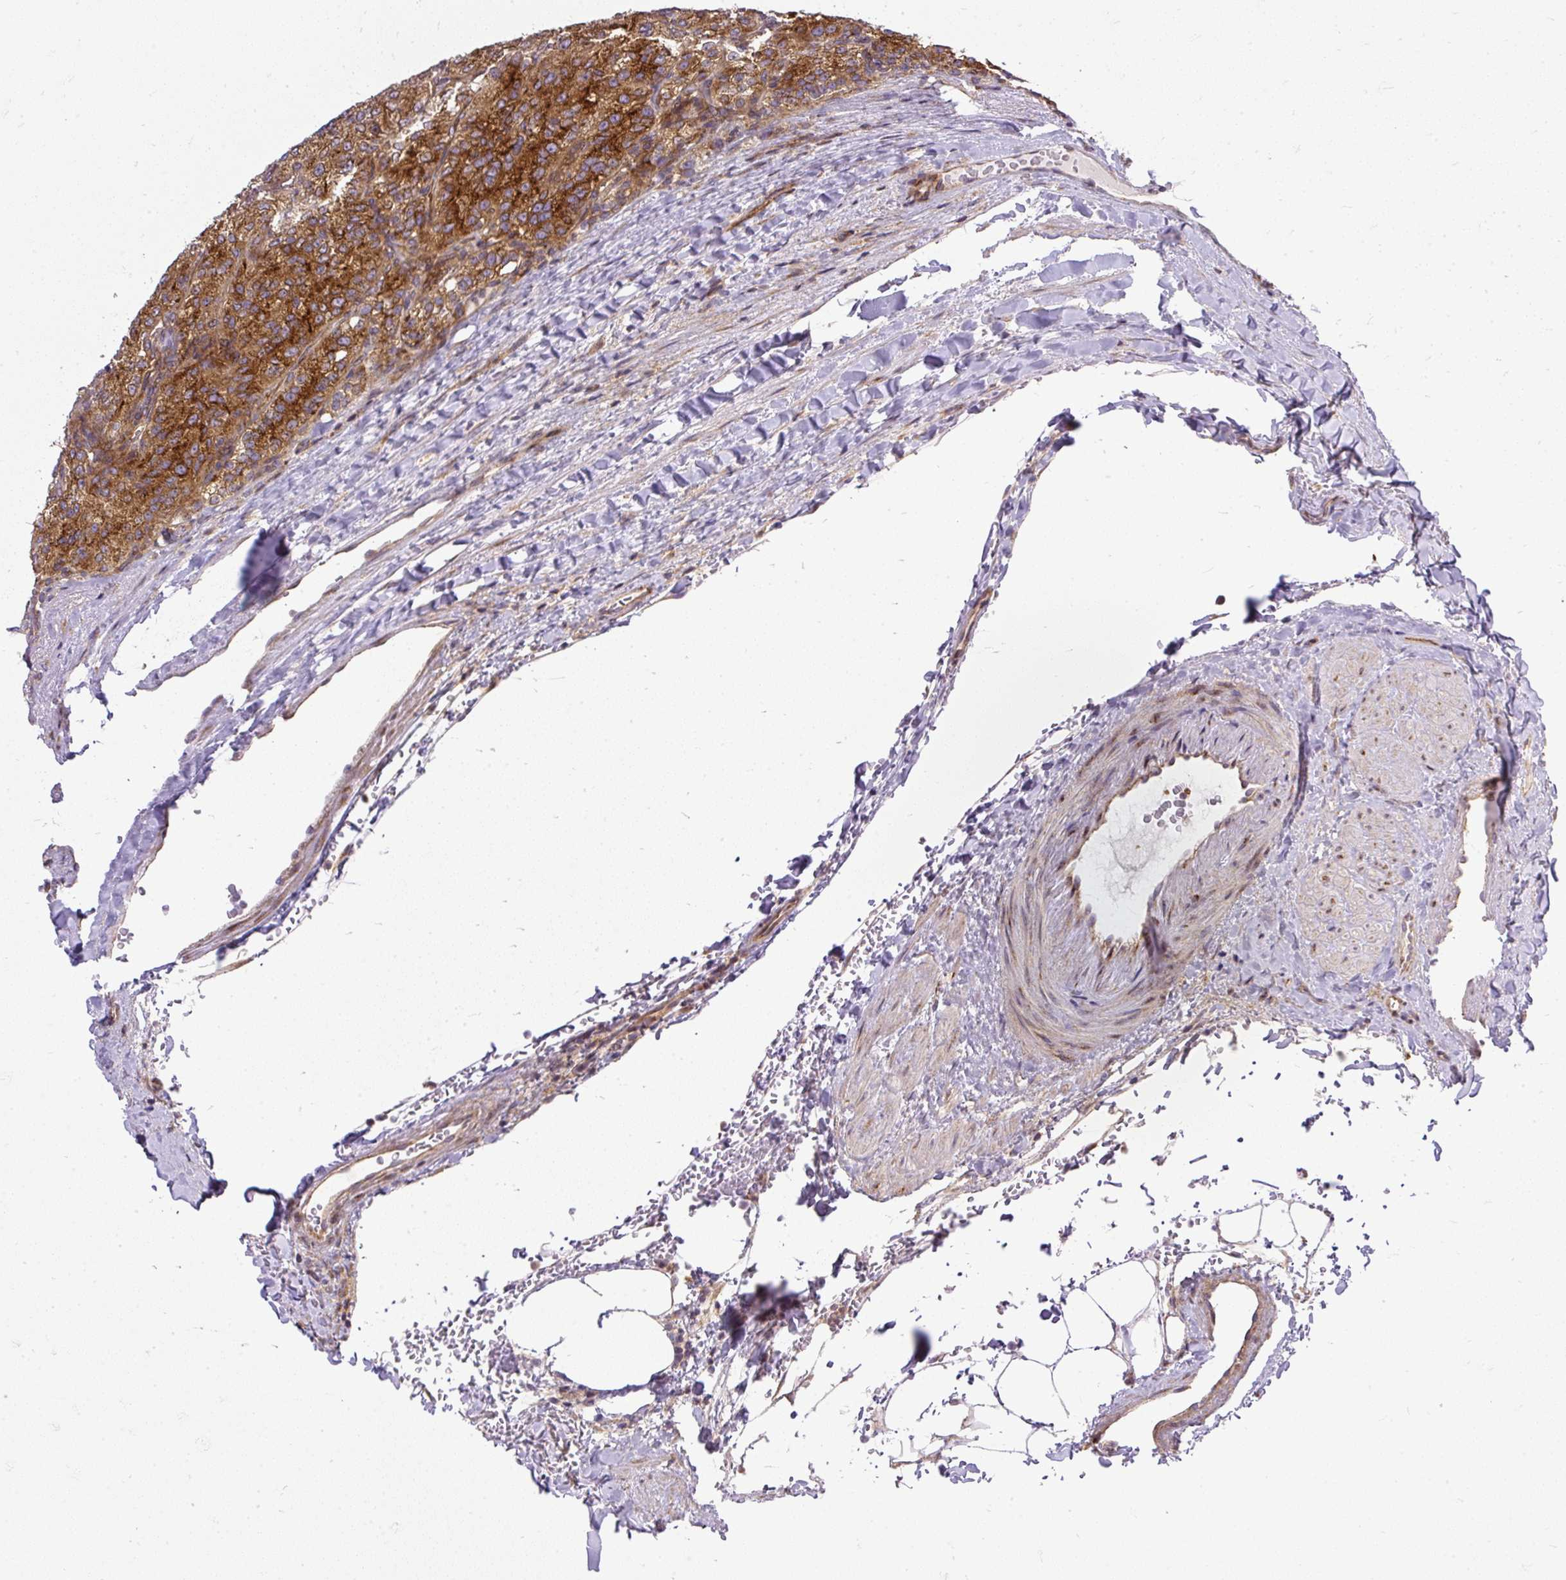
{"staining": {"intensity": "strong", "quantity": ">75%", "location": "cytoplasmic/membranous"}, "tissue": "renal cancer", "cell_type": "Tumor cells", "image_type": "cancer", "snomed": [{"axis": "morphology", "description": "Adenocarcinoma, NOS"}, {"axis": "topography", "description": "Kidney"}], "caption": "Adenocarcinoma (renal) tissue exhibits strong cytoplasmic/membranous staining in about >75% of tumor cells", "gene": "TRIM17", "patient": {"sex": "female", "age": 63}}